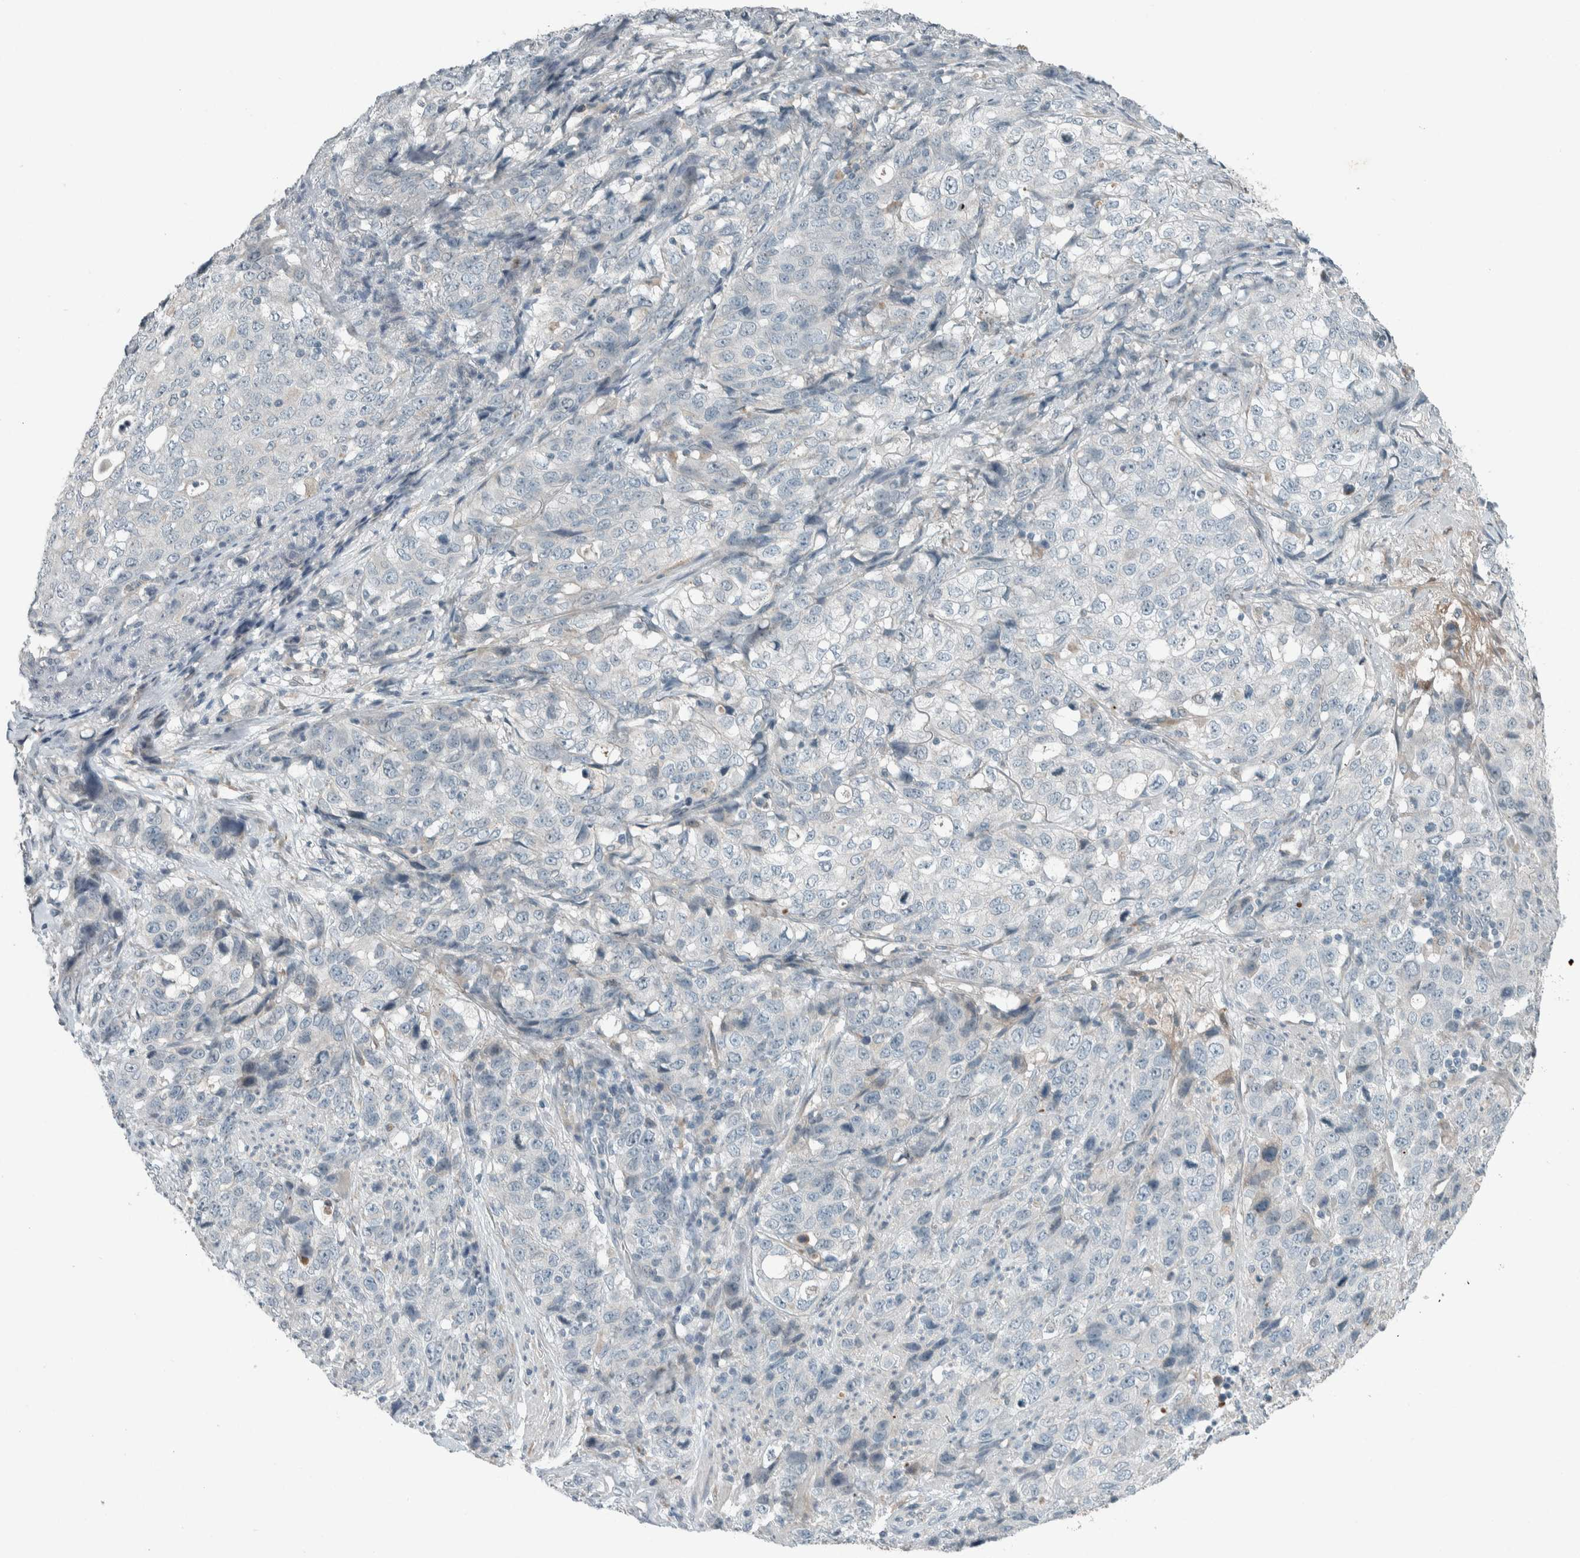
{"staining": {"intensity": "negative", "quantity": "none", "location": "none"}, "tissue": "stomach cancer", "cell_type": "Tumor cells", "image_type": "cancer", "snomed": [{"axis": "morphology", "description": "Adenocarcinoma, NOS"}, {"axis": "topography", "description": "Stomach"}], "caption": "Tumor cells are negative for brown protein staining in stomach cancer (adenocarcinoma).", "gene": "CERCAM", "patient": {"sex": "male", "age": 48}}